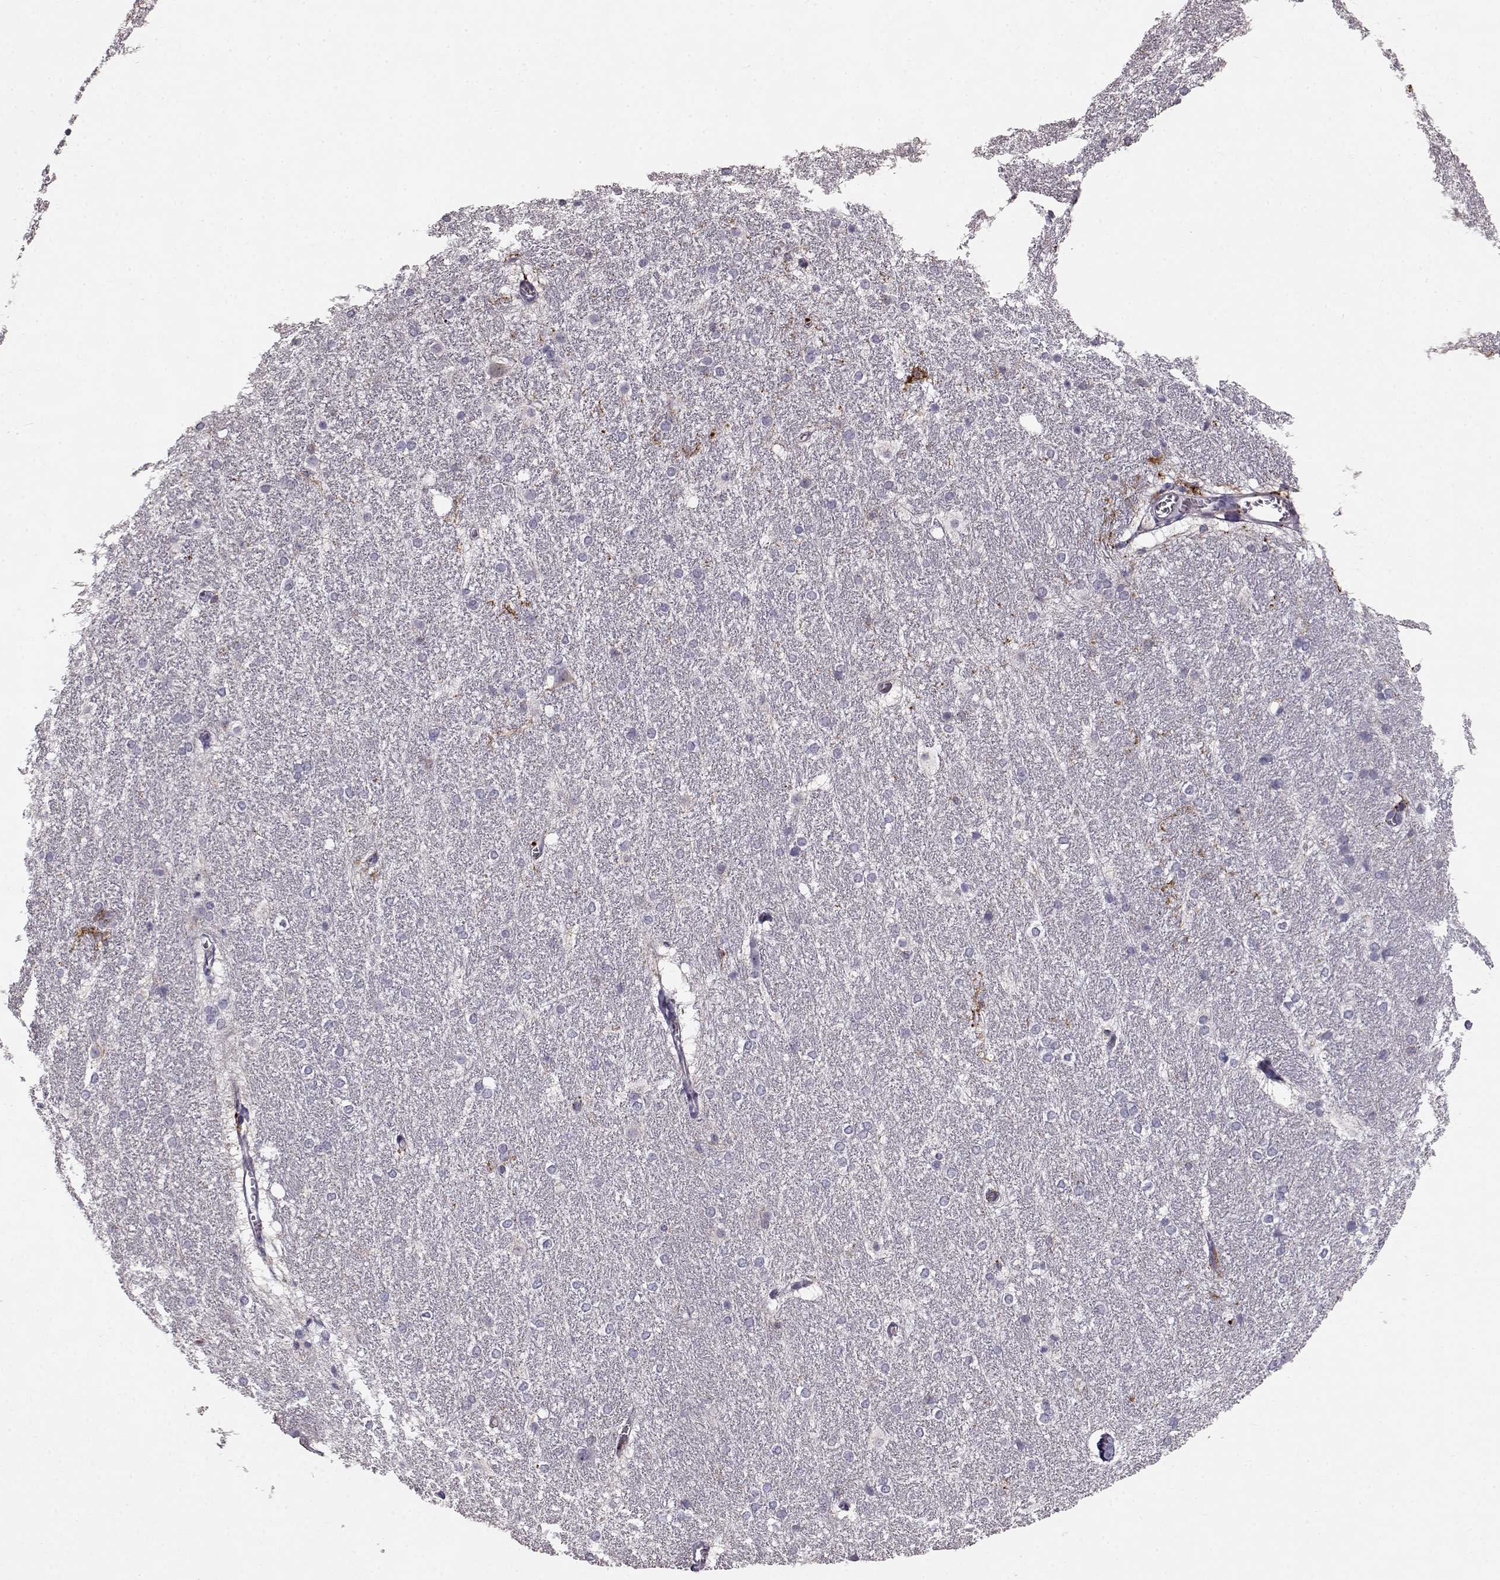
{"staining": {"intensity": "negative", "quantity": "none", "location": "none"}, "tissue": "hippocampus", "cell_type": "Glial cells", "image_type": "normal", "snomed": [{"axis": "morphology", "description": "Normal tissue, NOS"}, {"axis": "topography", "description": "Cerebral cortex"}, {"axis": "topography", "description": "Hippocampus"}], "caption": "The micrograph exhibits no significant positivity in glial cells of hippocampus.", "gene": "CCNF", "patient": {"sex": "female", "age": 19}}